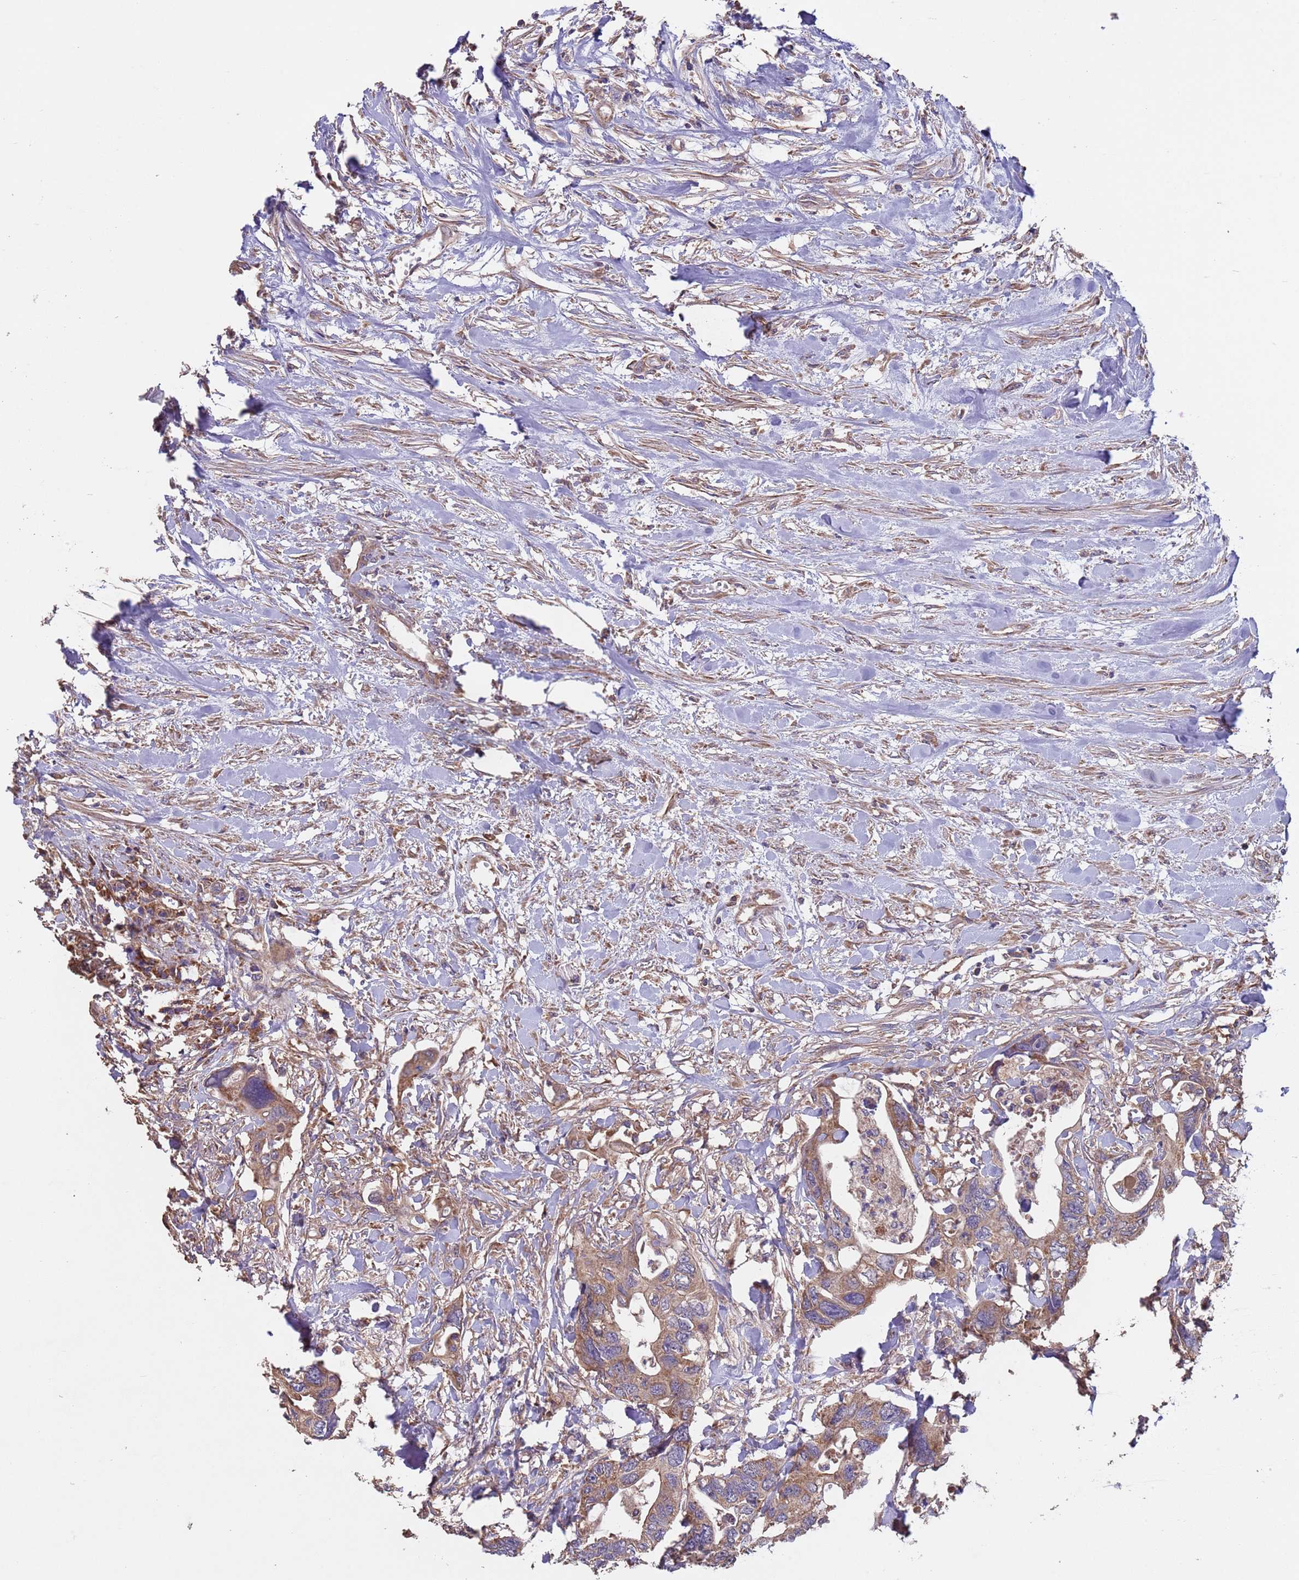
{"staining": {"intensity": "moderate", "quantity": ">75%", "location": "cytoplasmic/membranous"}, "tissue": "colorectal cancer", "cell_type": "Tumor cells", "image_type": "cancer", "snomed": [{"axis": "morphology", "description": "Adenocarcinoma, NOS"}, {"axis": "topography", "description": "Rectum"}], "caption": "Immunohistochemistry (IHC) histopathology image of colorectal adenocarcinoma stained for a protein (brown), which demonstrates medium levels of moderate cytoplasmic/membranous positivity in about >75% of tumor cells.", "gene": "EEF1AKMT1", "patient": {"sex": "male", "age": 57}}